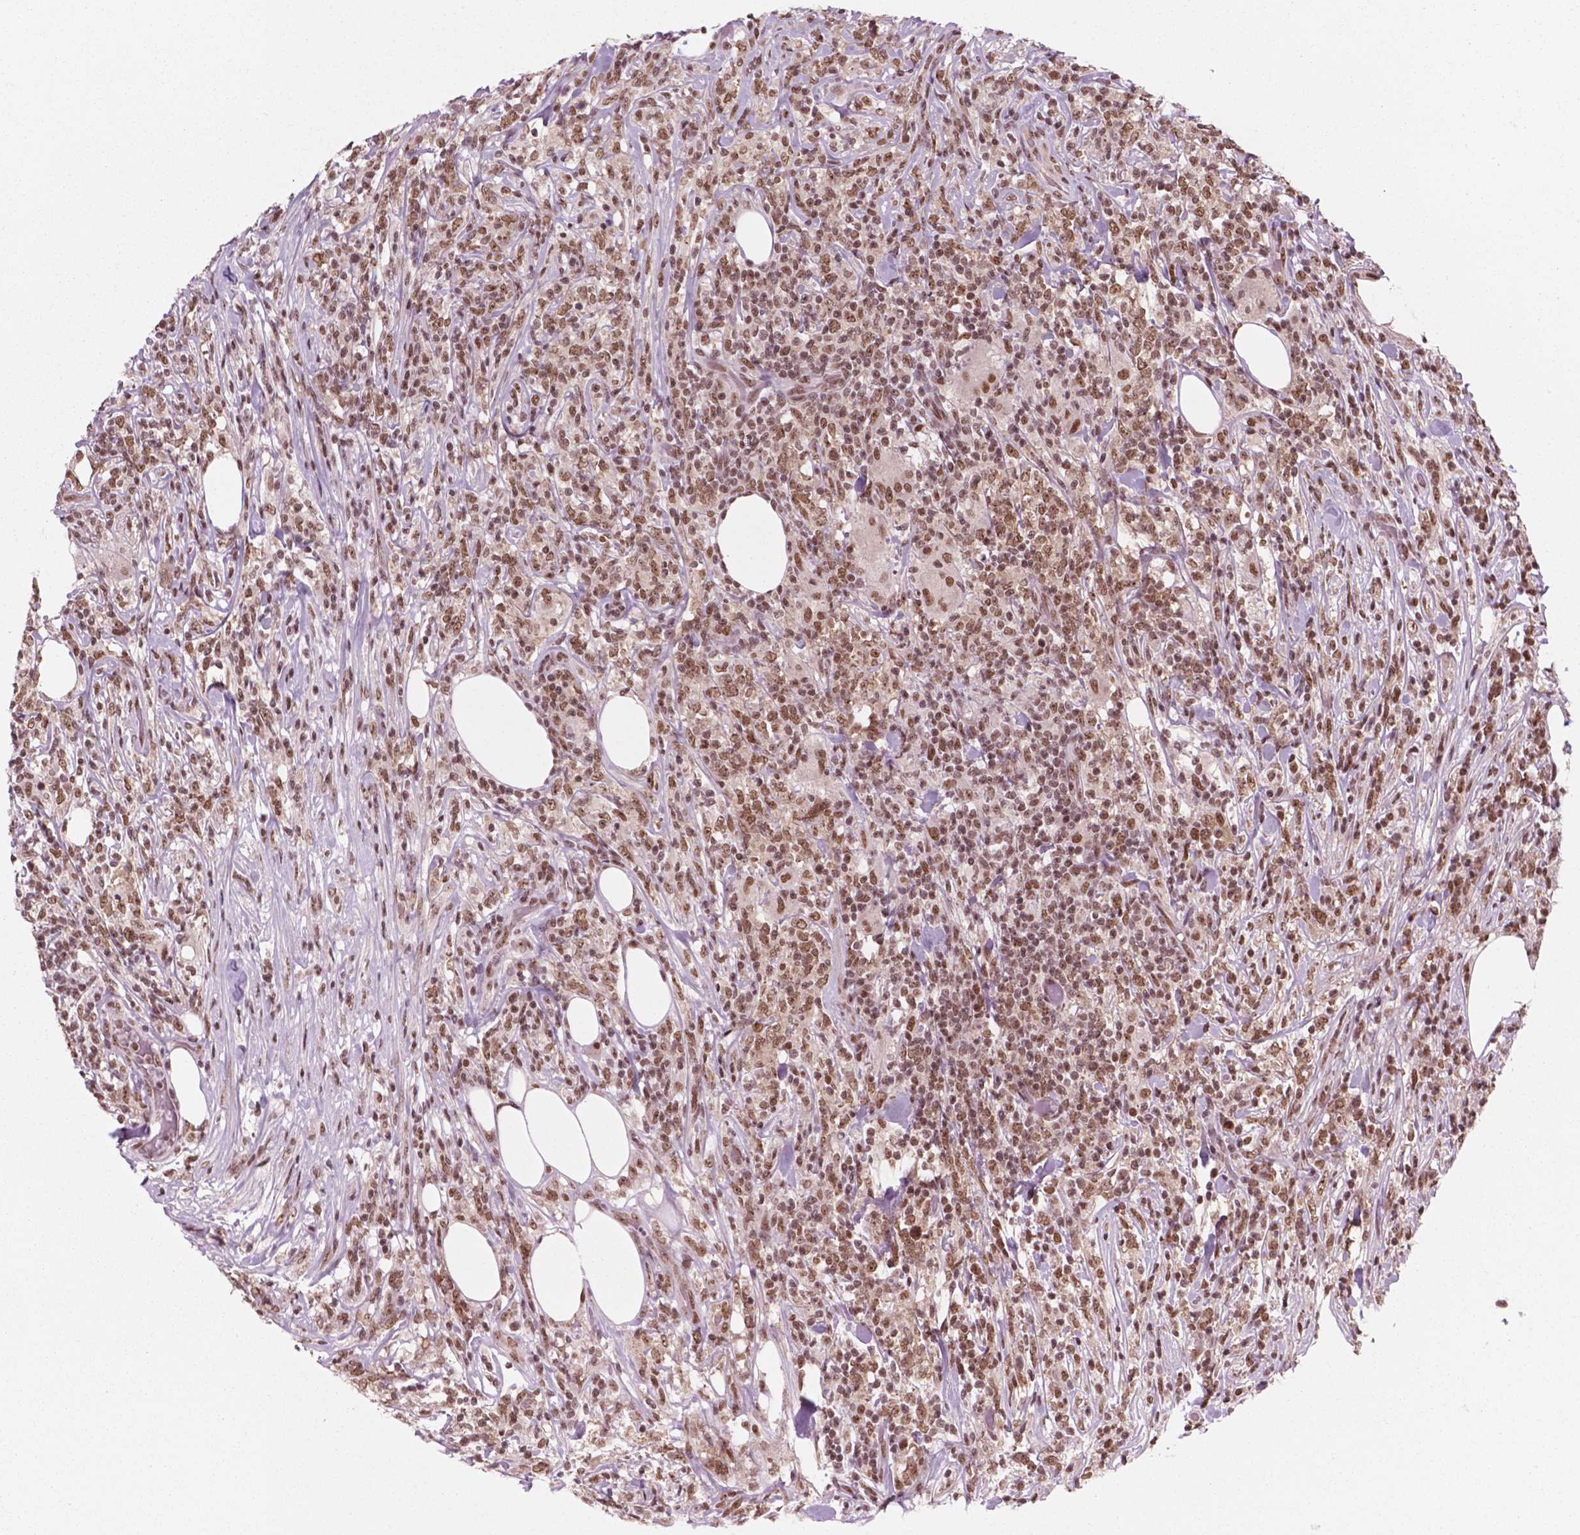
{"staining": {"intensity": "moderate", "quantity": ">75%", "location": "nuclear"}, "tissue": "lymphoma", "cell_type": "Tumor cells", "image_type": "cancer", "snomed": [{"axis": "morphology", "description": "Malignant lymphoma, non-Hodgkin's type, High grade"}, {"axis": "topography", "description": "Lymph node"}], "caption": "Immunohistochemistry (IHC) of human malignant lymphoma, non-Hodgkin's type (high-grade) demonstrates medium levels of moderate nuclear positivity in about >75% of tumor cells. (brown staining indicates protein expression, while blue staining denotes nuclei).", "gene": "POLR2E", "patient": {"sex": "female", "age": 84}}